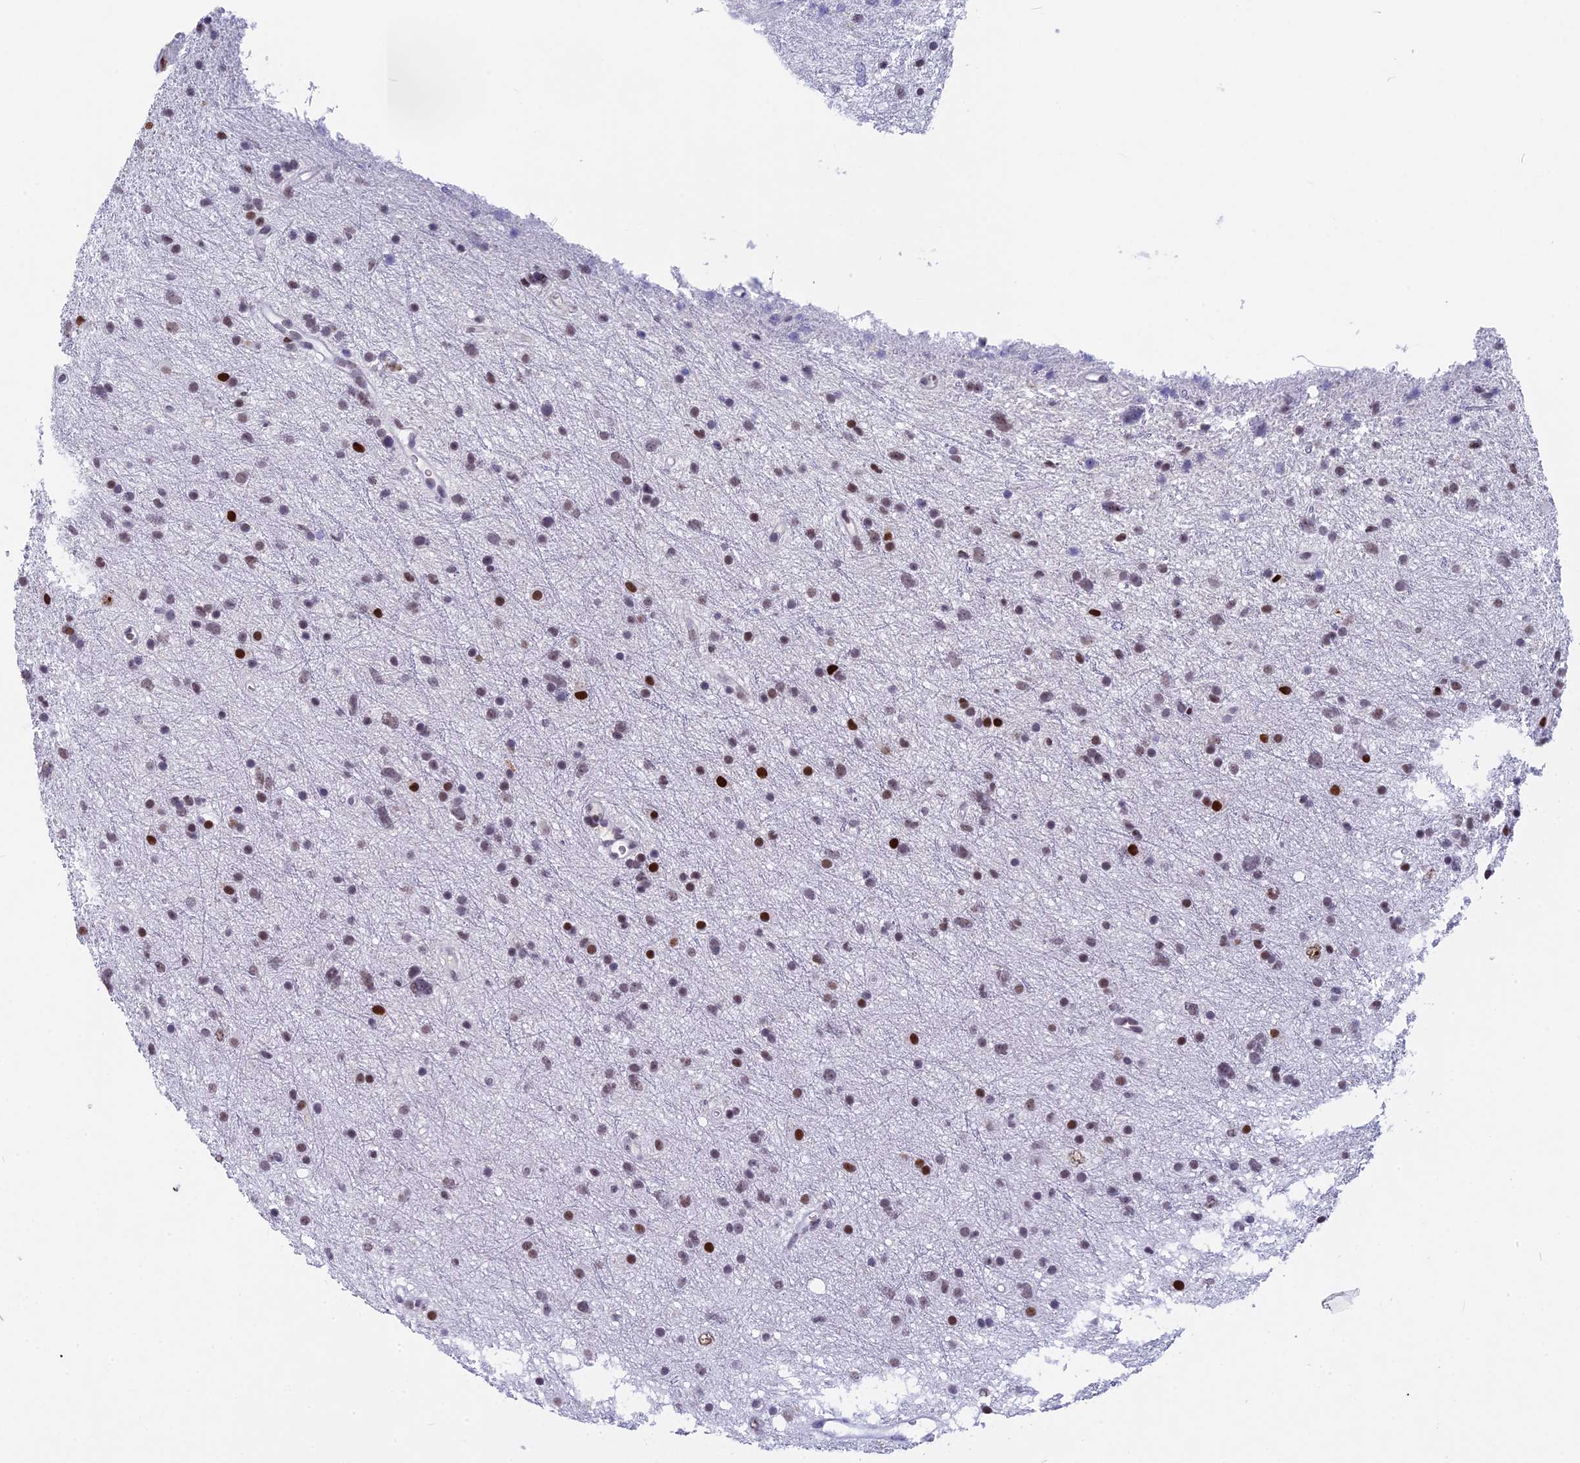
{"staining": {"intensity": "moderate", "quantity": "25%-75%", "location": "nuclear"}, "tissue": "glioma", "cell_type": "Tumor cells", "image_type": "cancer", "snomed": [{"axis": "morphology", "description": "Glioma, malignant, Low grade"}, {"axis": "topography", "description": "Cerebral cortex"}], "caption": "DAB (3,3'-diaminobenzidine) immunohistochemical staining of human glioma displays moderate nuclear protein expression in approximately 25%-75% of tumor cells.", "gene": "NSA2", "patient": {"sex": "female", "age": 39}}